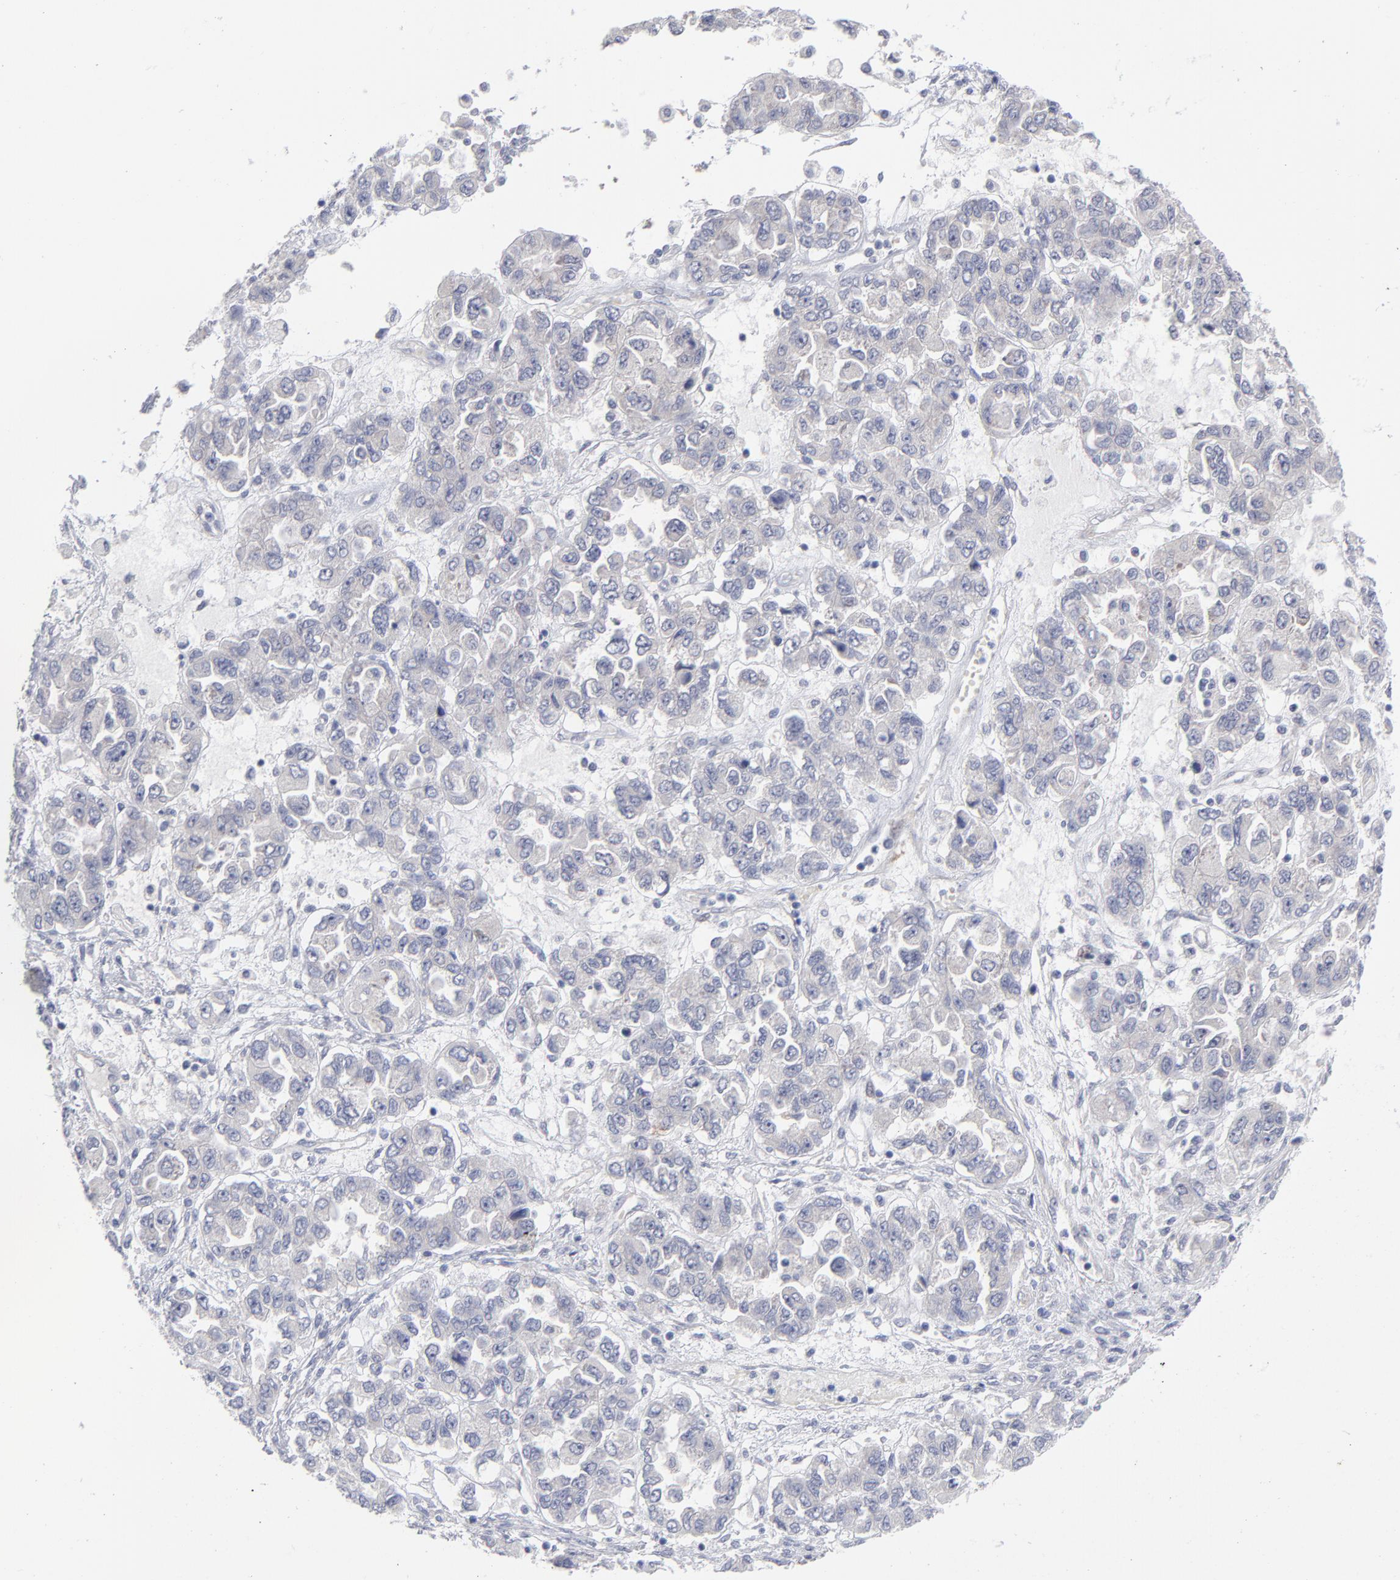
{"staining": {"intensity": "negative", "quantity": "none", "location": "none"}, "tissue": "ovarian cancer", "cell_type": "Tumor cells", "image_type": "cancer", "snomed": [{"axis": "morphology", "description": "Cystadenocarcinoma, serous, NOS"}, {"axis": "topography", "description": "Ovary"}], "caption": "This is a image of immunohistochemistry staining of serous cystadenocarcinoma (ovarian), which shows no staining in tumor cells.", "gene": "RPS24", "patient": {"sex": "female", "age": 84}}